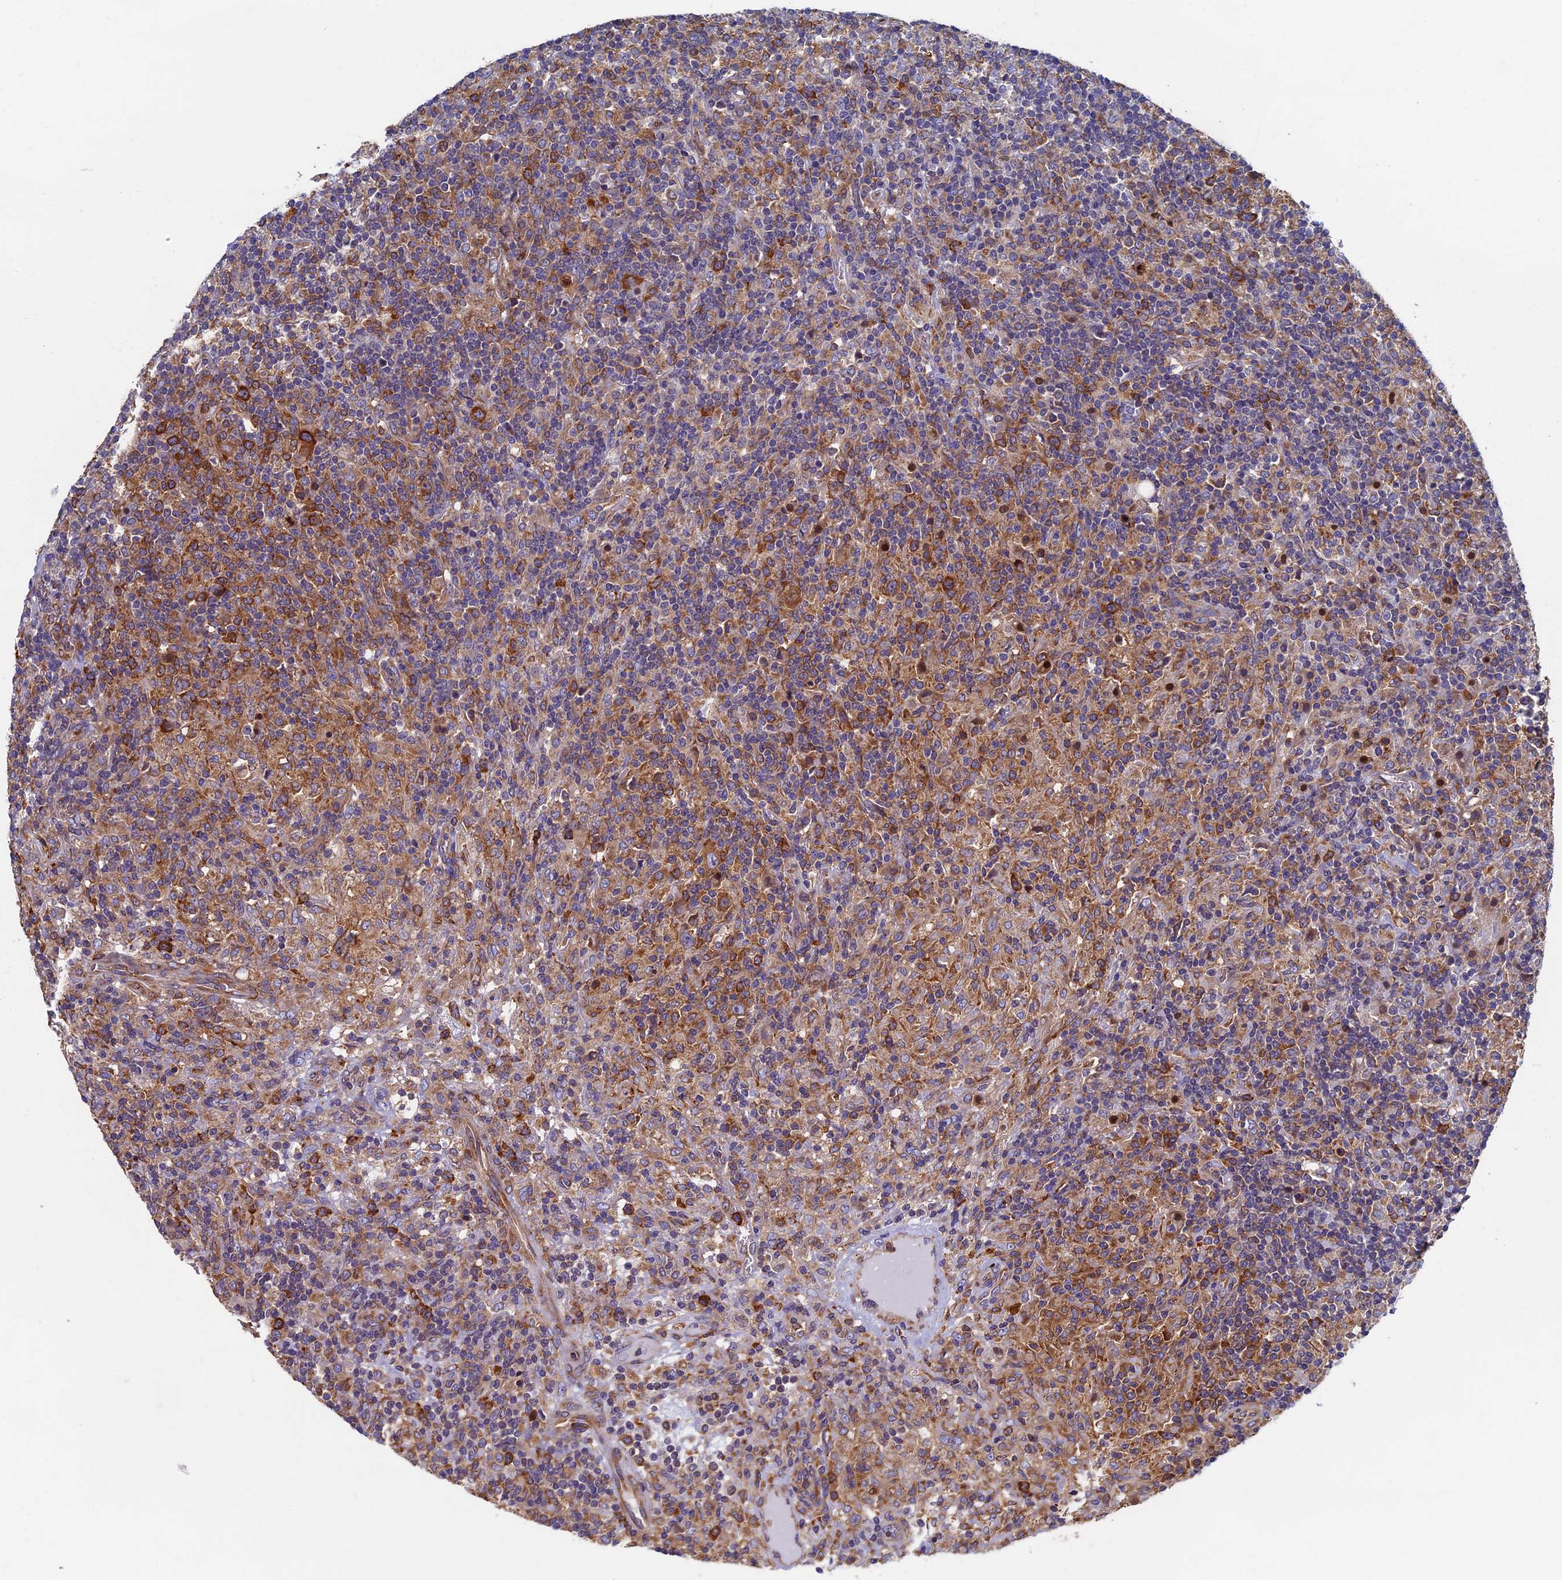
{"staining": {"intensity": "strong", "quantity": ">75%", "location": "cytoplasmic/membranous"}, "tissue": "lymphoma", "cell_type": "Tumor cells", "image_type": "cancer", "snomed": [{"axis": "morphology", "description": "Hodgkin's disease, NOS"}, {"axis": "topography", "description": "Lymph node"}], "caption": "An immunohistochemistry (IHC) micrograph of neoplastic tissue is shown. Protein staining in brown highlights strong cytoplasmic/membranous positivity in Hodgkin's disease within tumor cells. (brown staining indicates protein expression, while blue staining denotes nuclei).", "gene": "YBX1", "patient": {"sex": "male", "age": 70}}